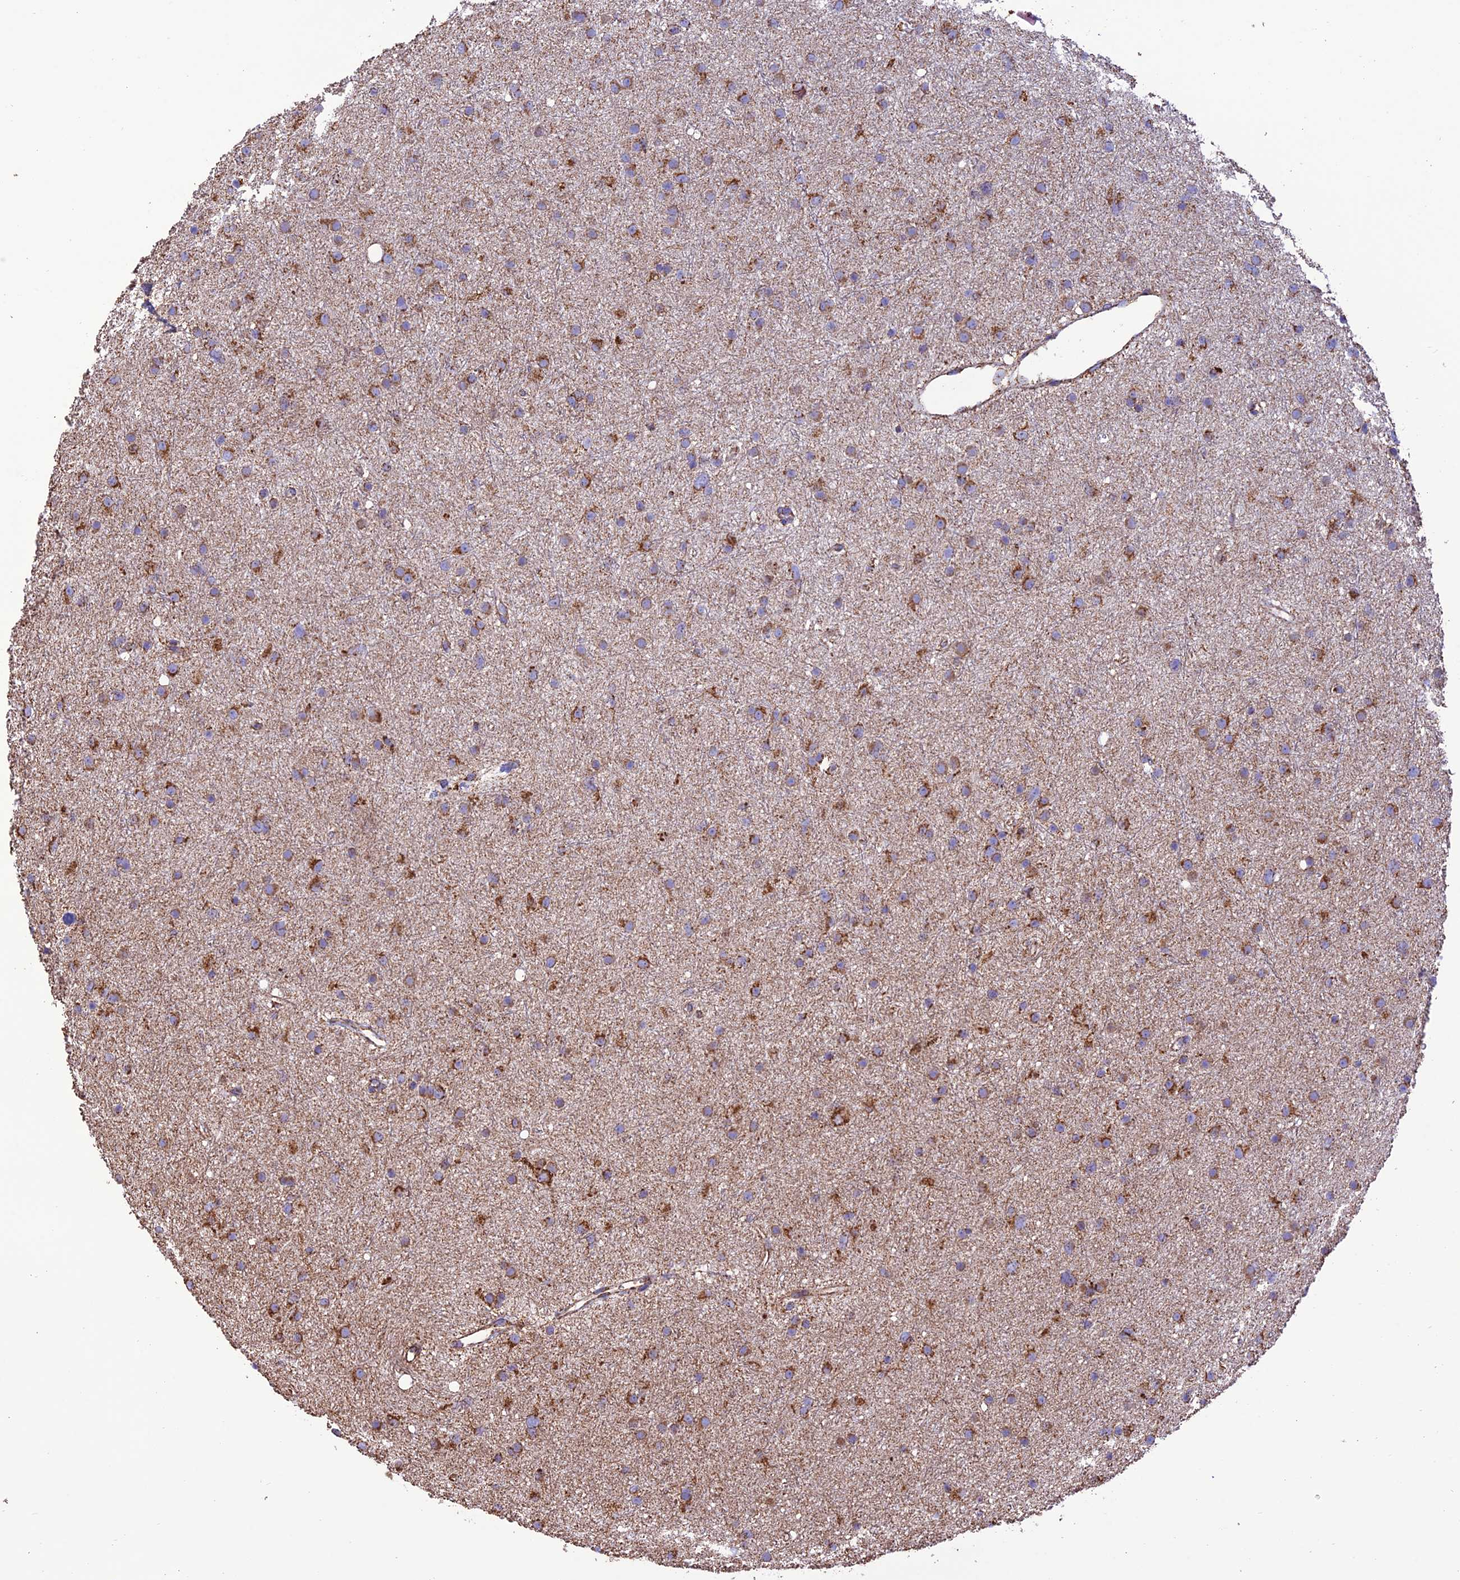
{"staining": {"intensity": "moderate", "quantity": ">75%", "location": "cytoplasmic/membranous"}, "tissue": "glioma", "cell_type": "Tumor cells", "image_type": "cancer", "snomed": [{"axis": "morphology", "description": "Glioma, malignant, Low grade"}, {"axis": "topography", "description": "Cerebral cortex"}], "caption": "High-power microscopy captured an IHC photomicrograph of low-grade glioma (malignant), revealing moderate cytoplasmic/membranous staining in approximately >75% of tumor cells.", "gene": "NDUFAF1", "patient": {"sex": "female", "age": 39}}